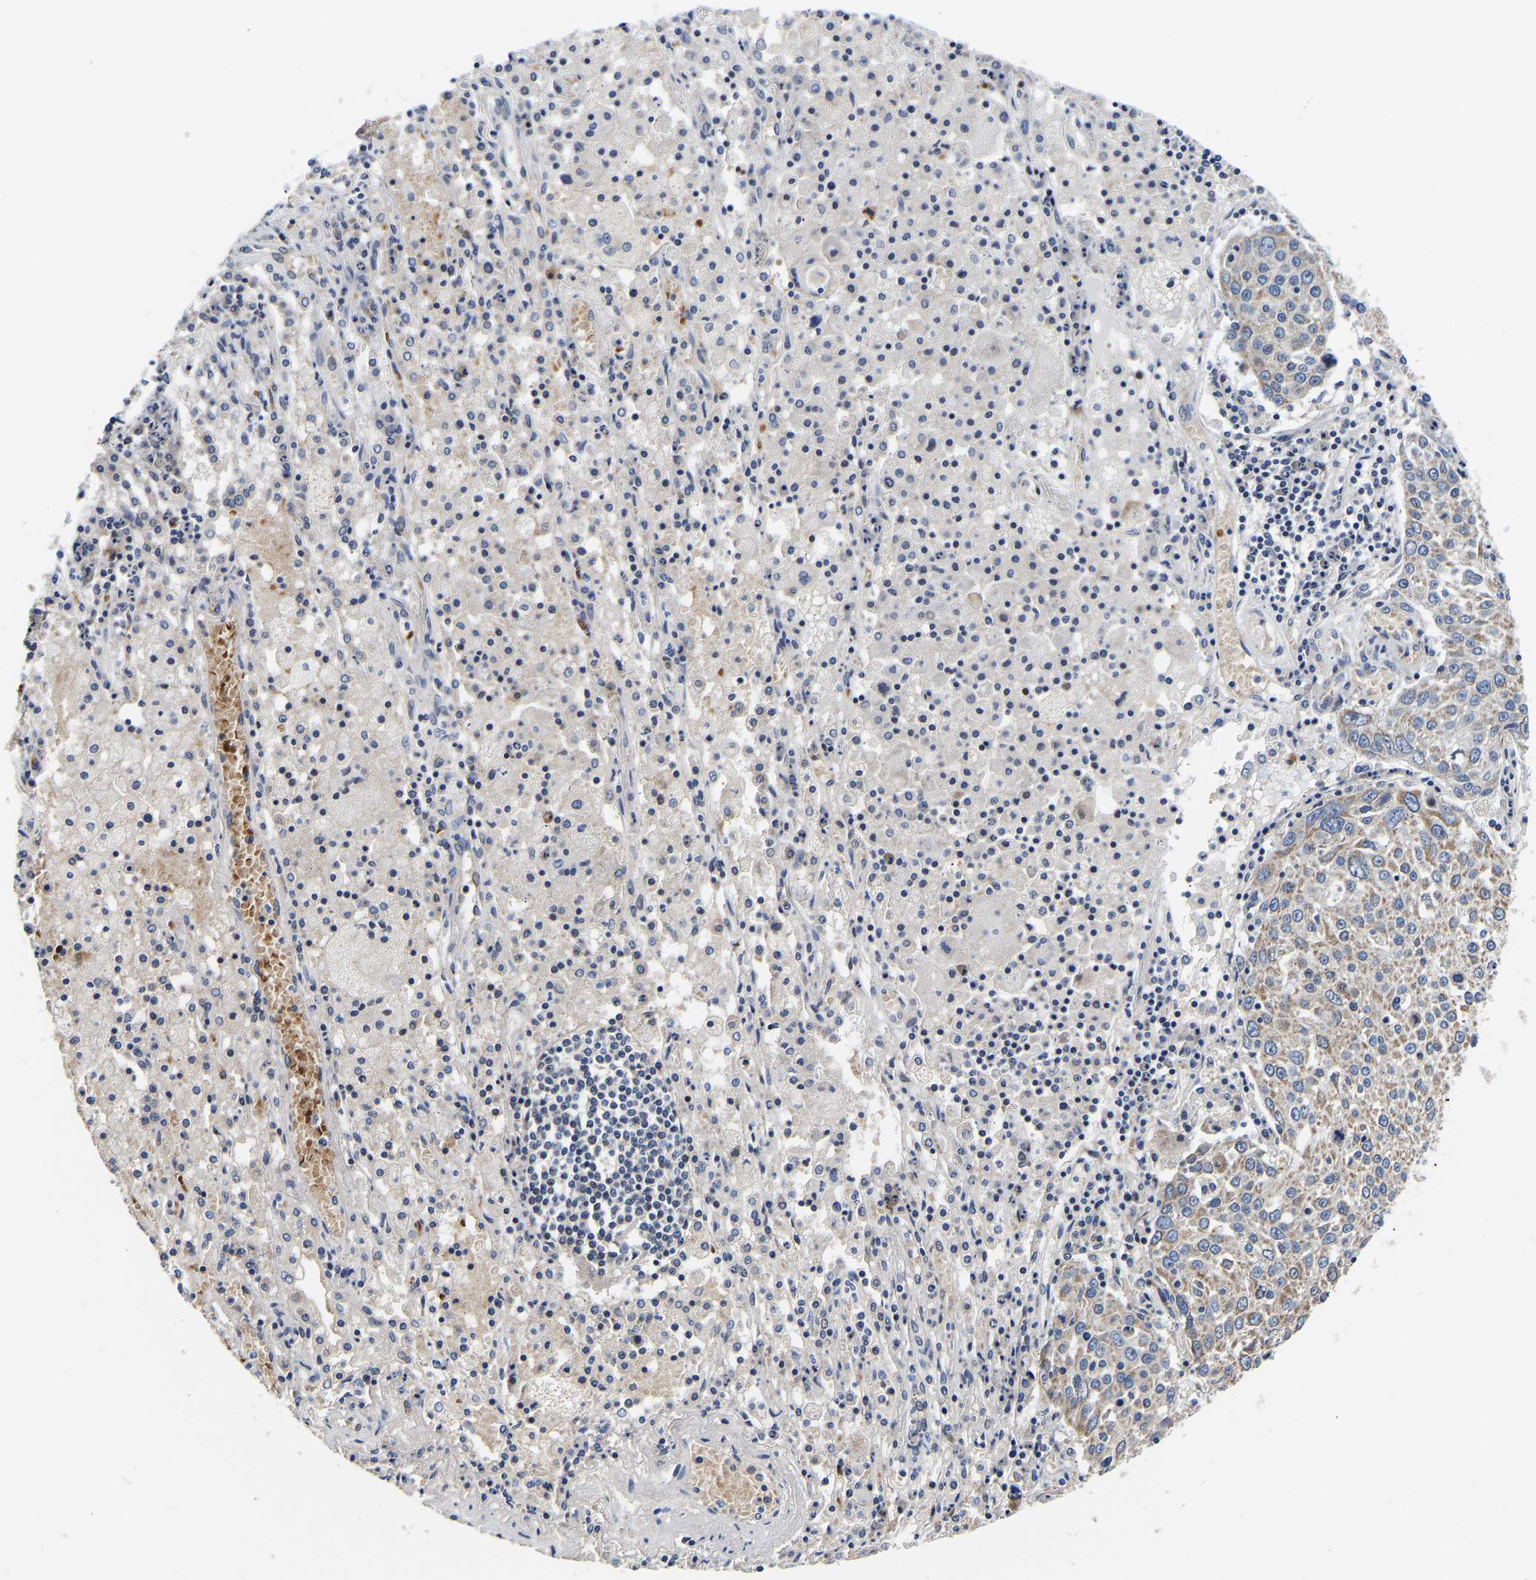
{"staining": {"intensity": "weak", "quantity": "25%-75%", "location": "cytoplasmic/membranous"}, "tissue": "lung cancer", "cell_type": "Tumor cells", "image_type": "cancer", "snomed": [{"axis": "morphology", "description": "Squamous cell carcinoma, NOS"}, {"axis": "topography", "description": "Lung"}], "caption": "High-power microscopy captured an IHC micrograph of lung cancer, revealing weak cytoplasmic/membranous staining in approximately 25%-75% of tumor cells. (DAB = brown stain, brightfield microscopy at high magnification).", "gene": "RINT1", "patient": {"sex": "male", "age": 65}}